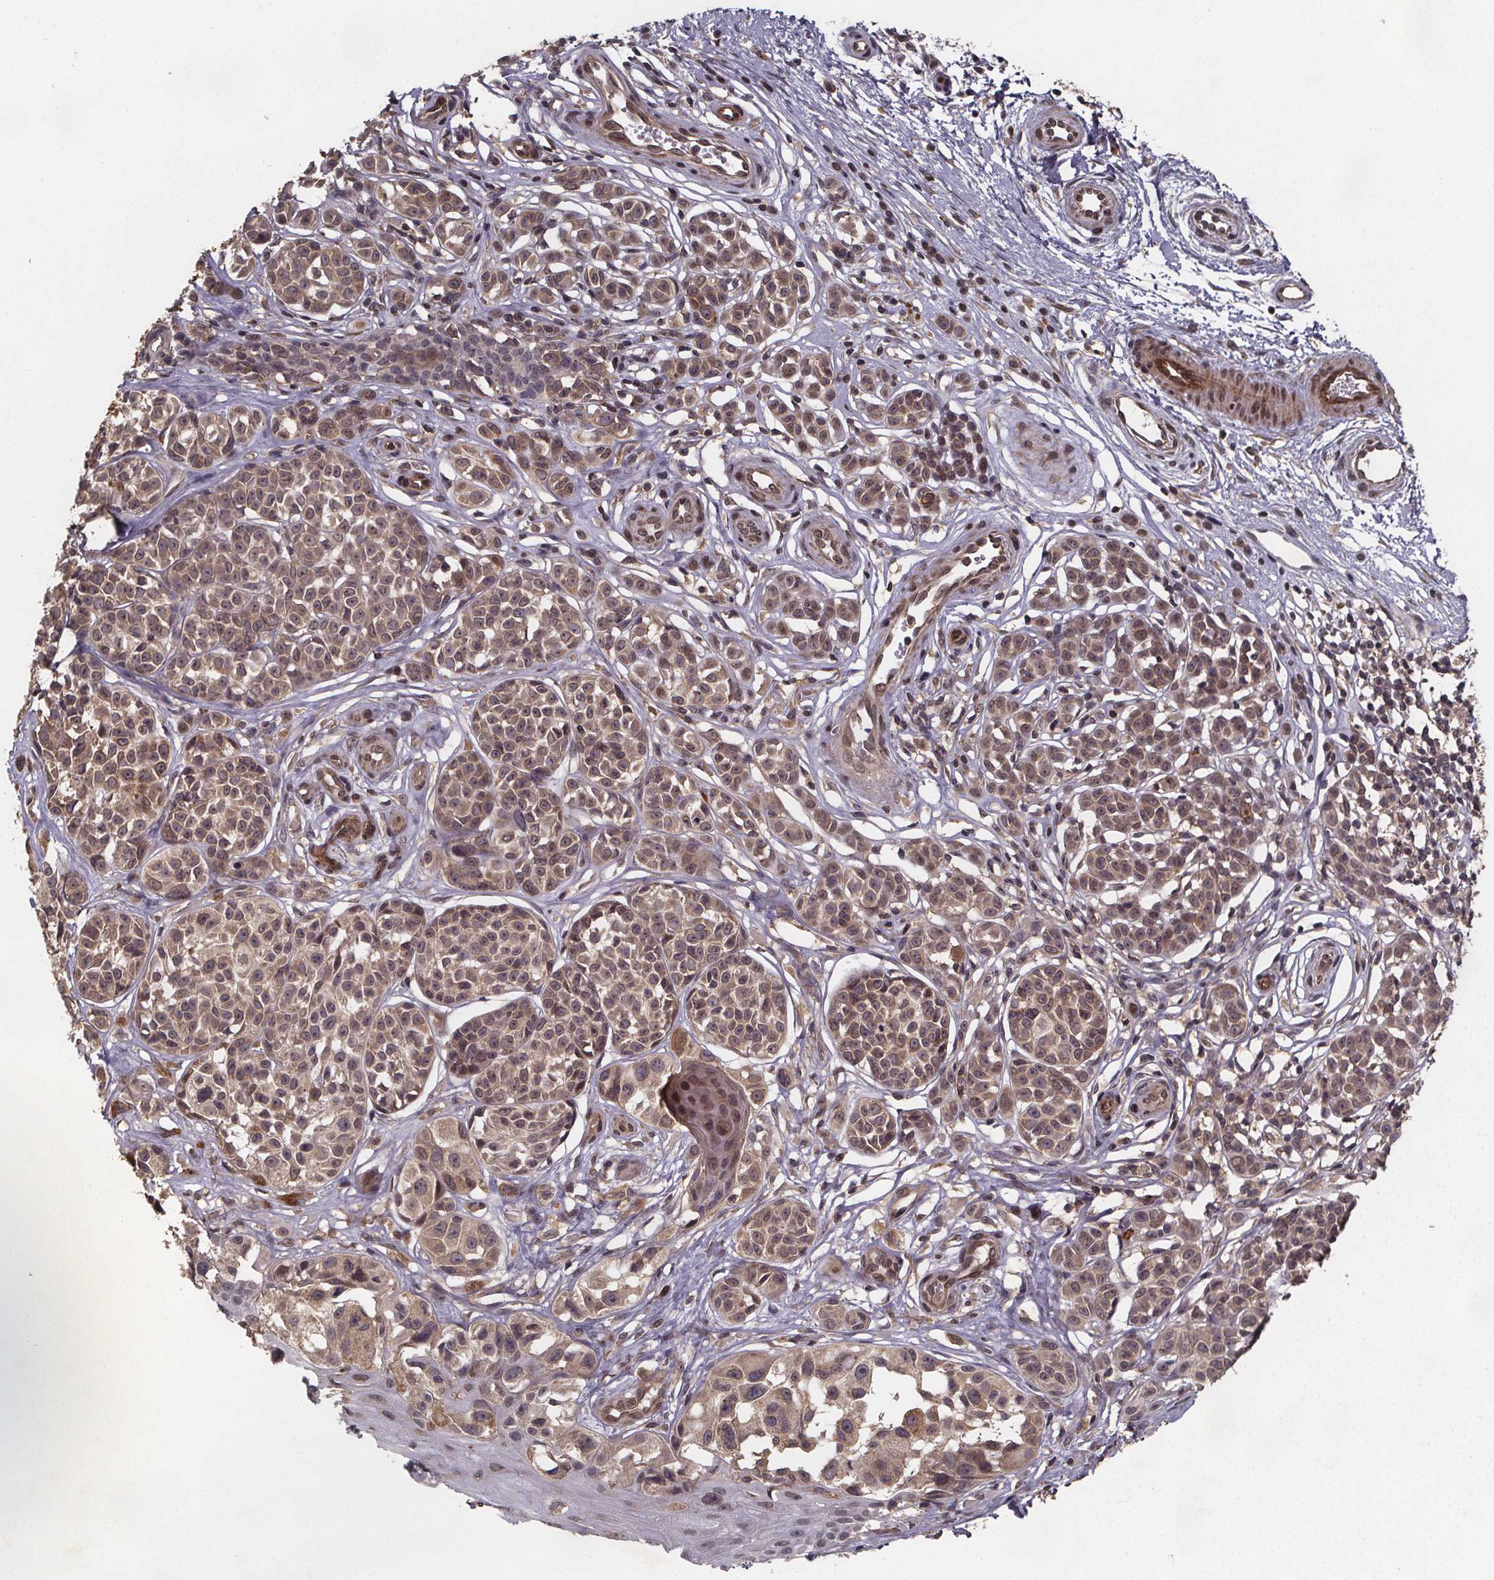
{"staining": {"intensity": "moderate", "quantity": ">75%", "location": "cytoplasmic/membranous,nuclear"}, "tissue": "melanoma", "cell_type": "Tumor cells", "image_type": "cancer", "snomed": [{"axis": "morphology", "description": "Malignant melanoma, NOS"}, {"axis": "topography", "description": "Skin"}], "caption": "Protein staining by immunohistochemistry (IHC) exhibits moderate cytoplasmic/membranous and nuclear positivity in approximately >75% of tumor cells in malignant melanoma.", "gene": "PIERCE2", "patient": {"sex": "female", "age": 90}}